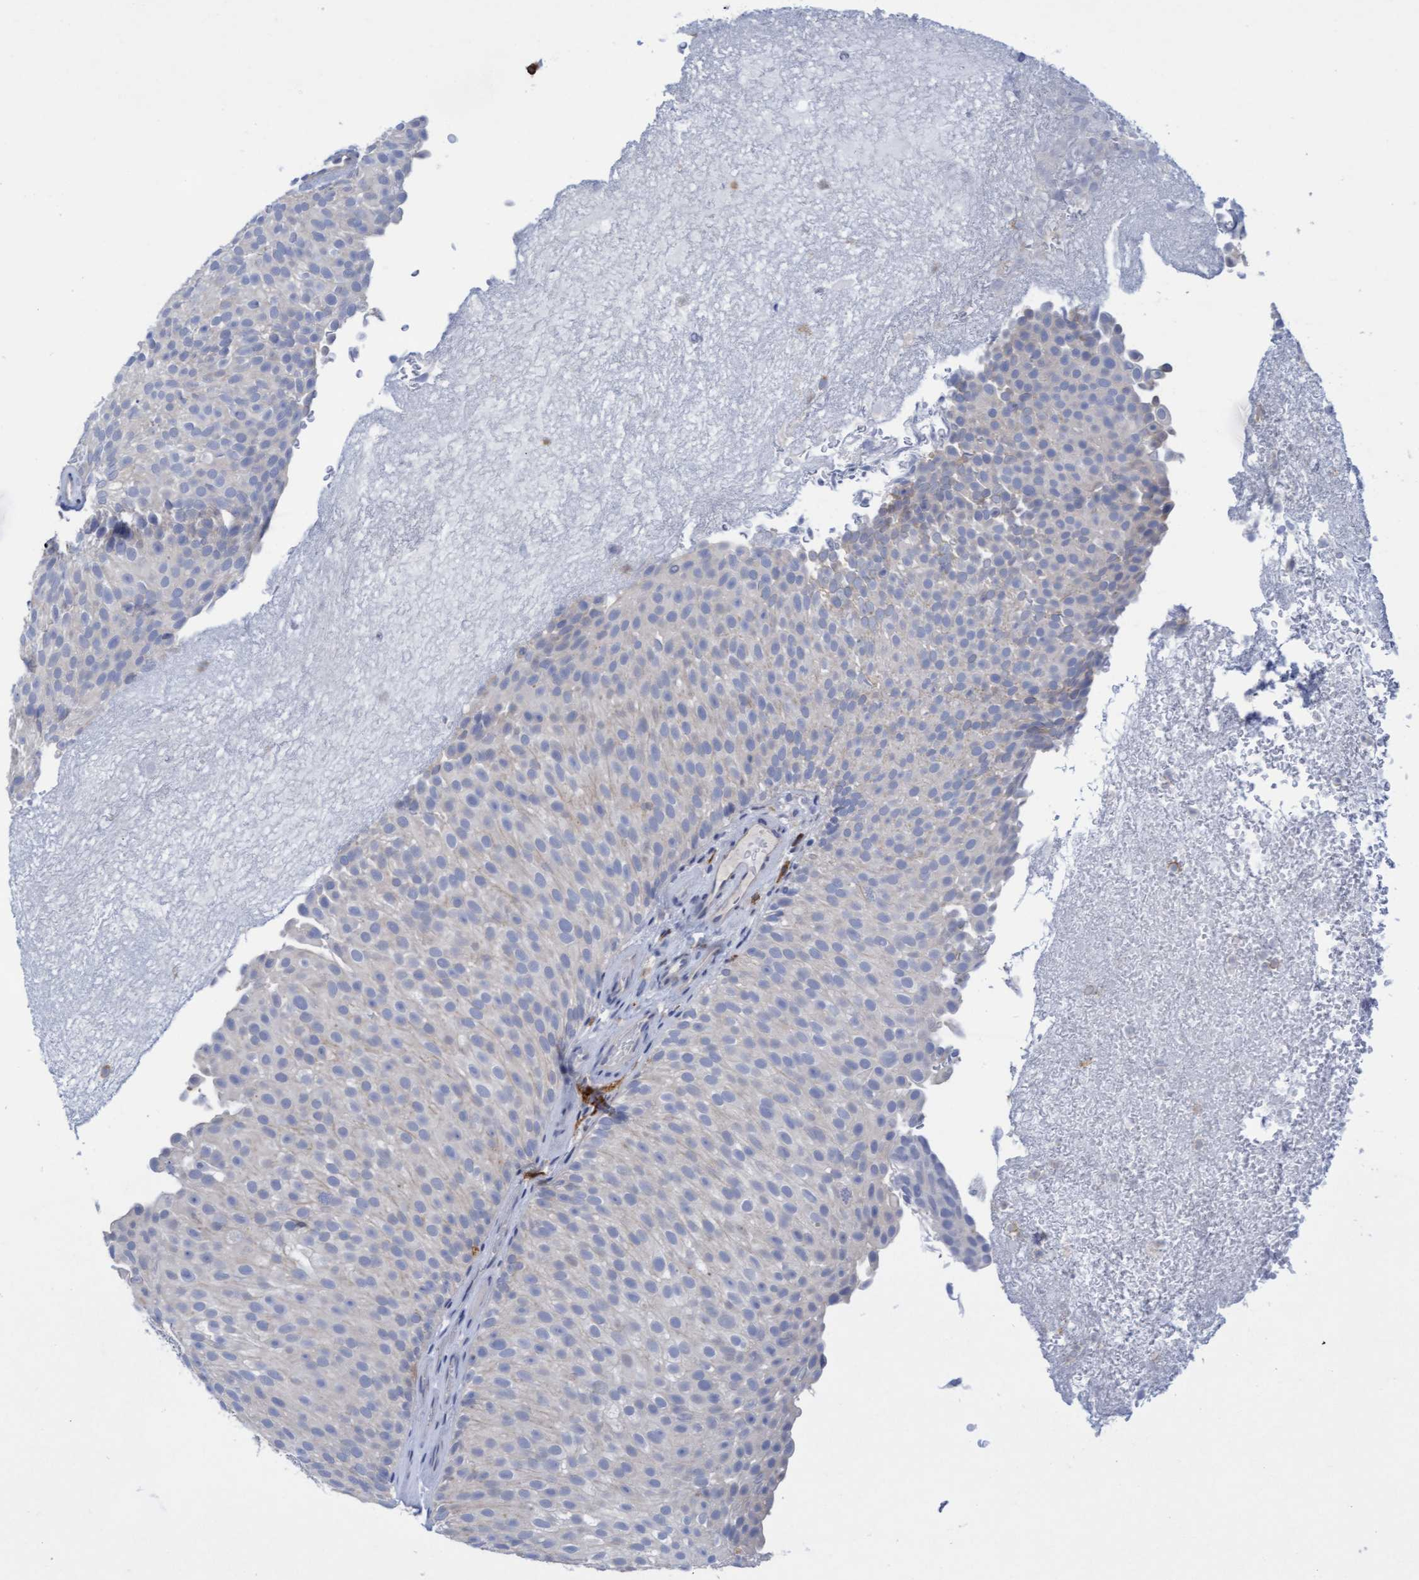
{"staining": {"intensity": "negative", "quantity": "none", "location": "none"}, "tissue": "urothelial cancer", "cell_type": "Tumor cells", "image_type": "cancer", "snomed": [{"axis": "morphology", "description": "Urothelial carcinoma, Low grade"}, {"axis": "topography", "description": "Urinary bladder"}], "caption": "This is an immunohistochemistry (IHC) histopathology image of human low-grade urothelial carcinoma. There is no staining in tumor cells.", "gene": "FNBP1", "patient": {"sex": "male", "age": 78}}